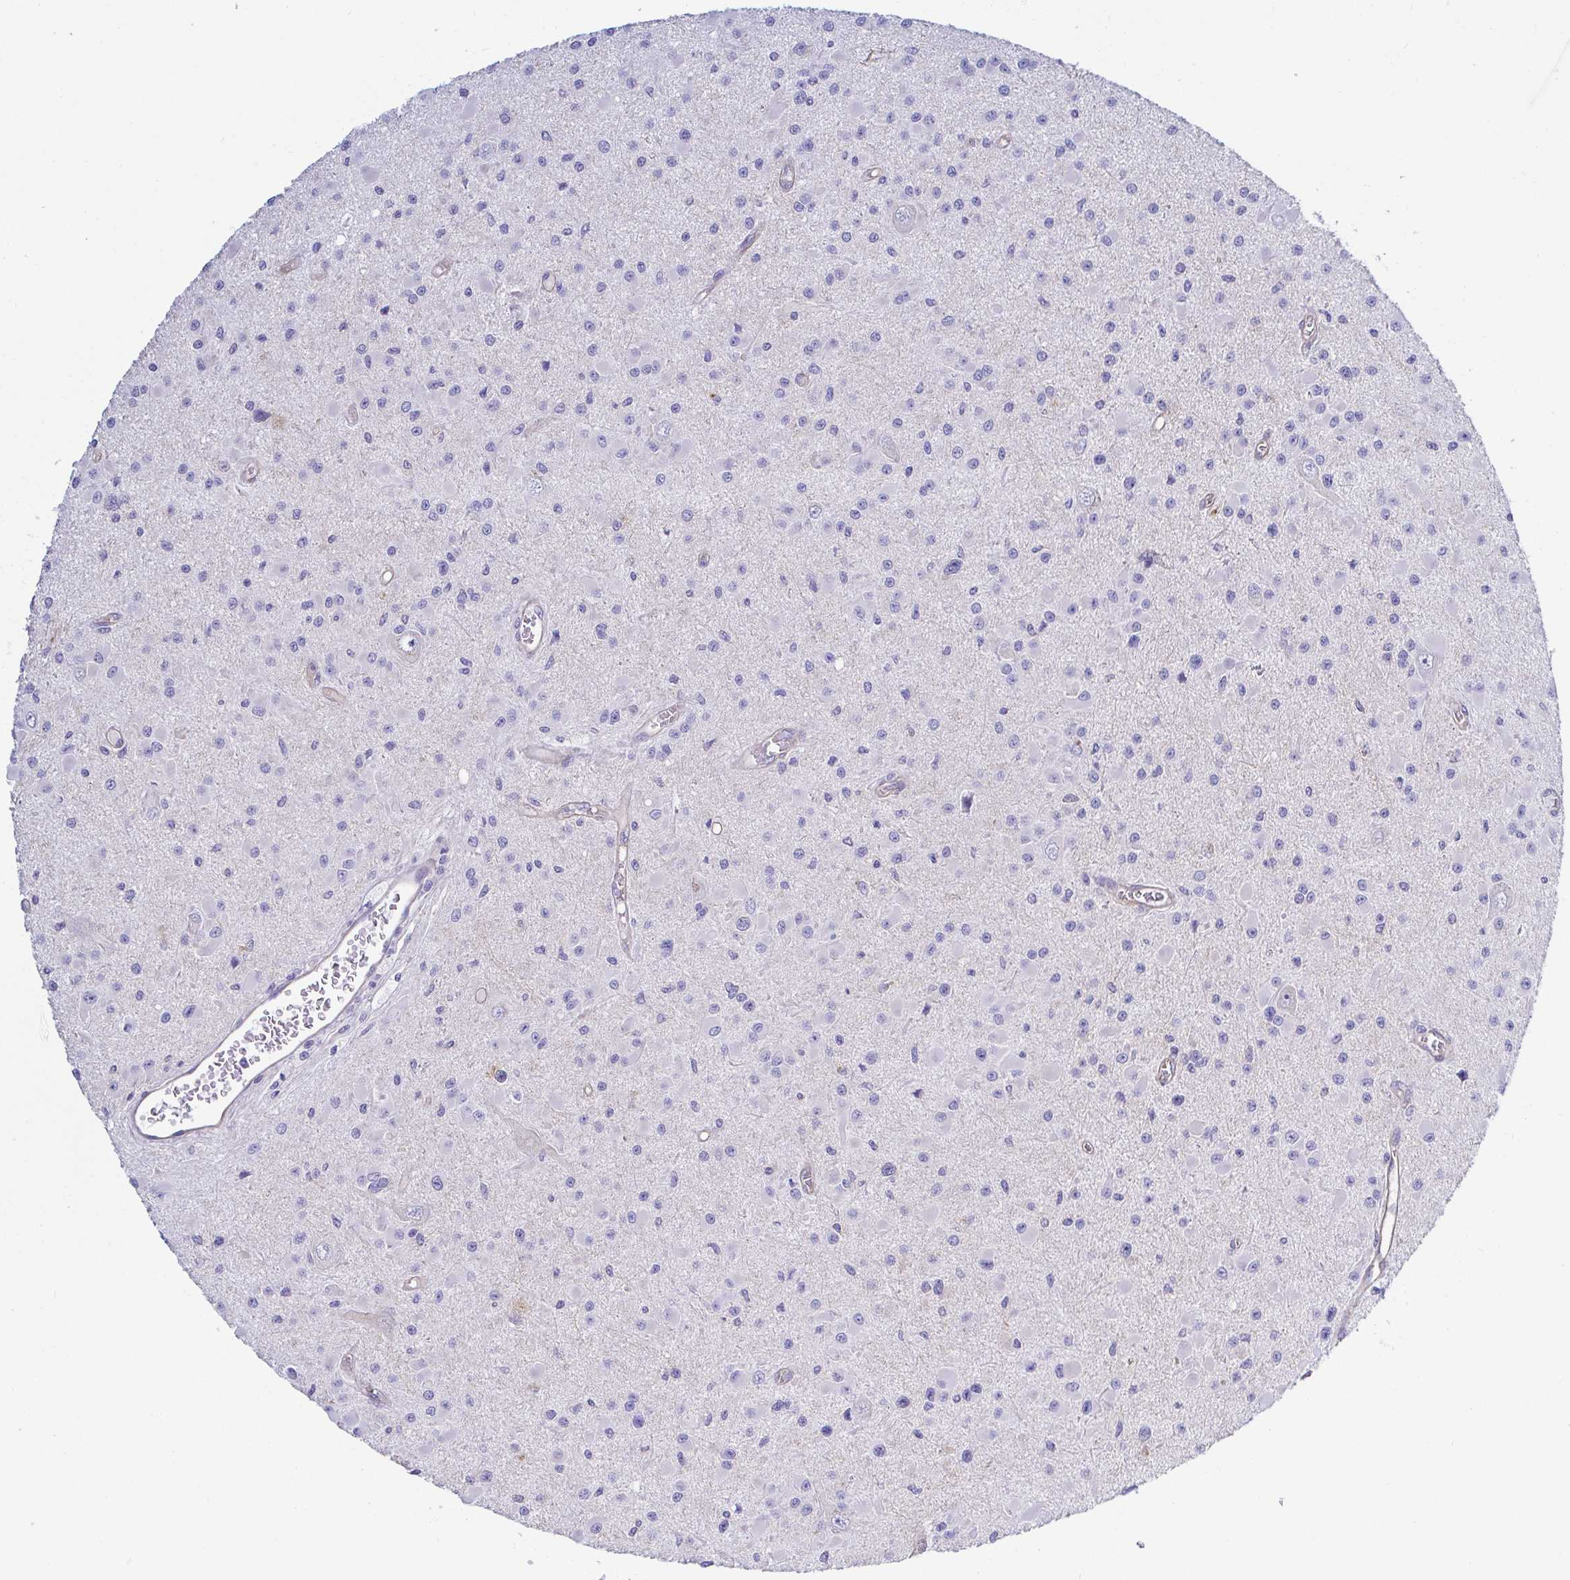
{"staining": {"intensity": "negative", "quantity": "none", "location": "none"}, "tissue": "glioma", "cell_type": "Tumor cells", "image_type": "cancer", "snomed": [{"axis": "morphology", "description": "Glioma, malignant, High grade"}, {"axis": "topography", "description": "Brain"}], "caption": "High magnification brightfield microscopy of malignant glioma (high-grade) stained with DAB (brown) and counterstained with hematoxylin (blue): tumor cells show no significant positivity.", "gene": "ARL4D", "patient": {"sex": "male", "age": 54}}